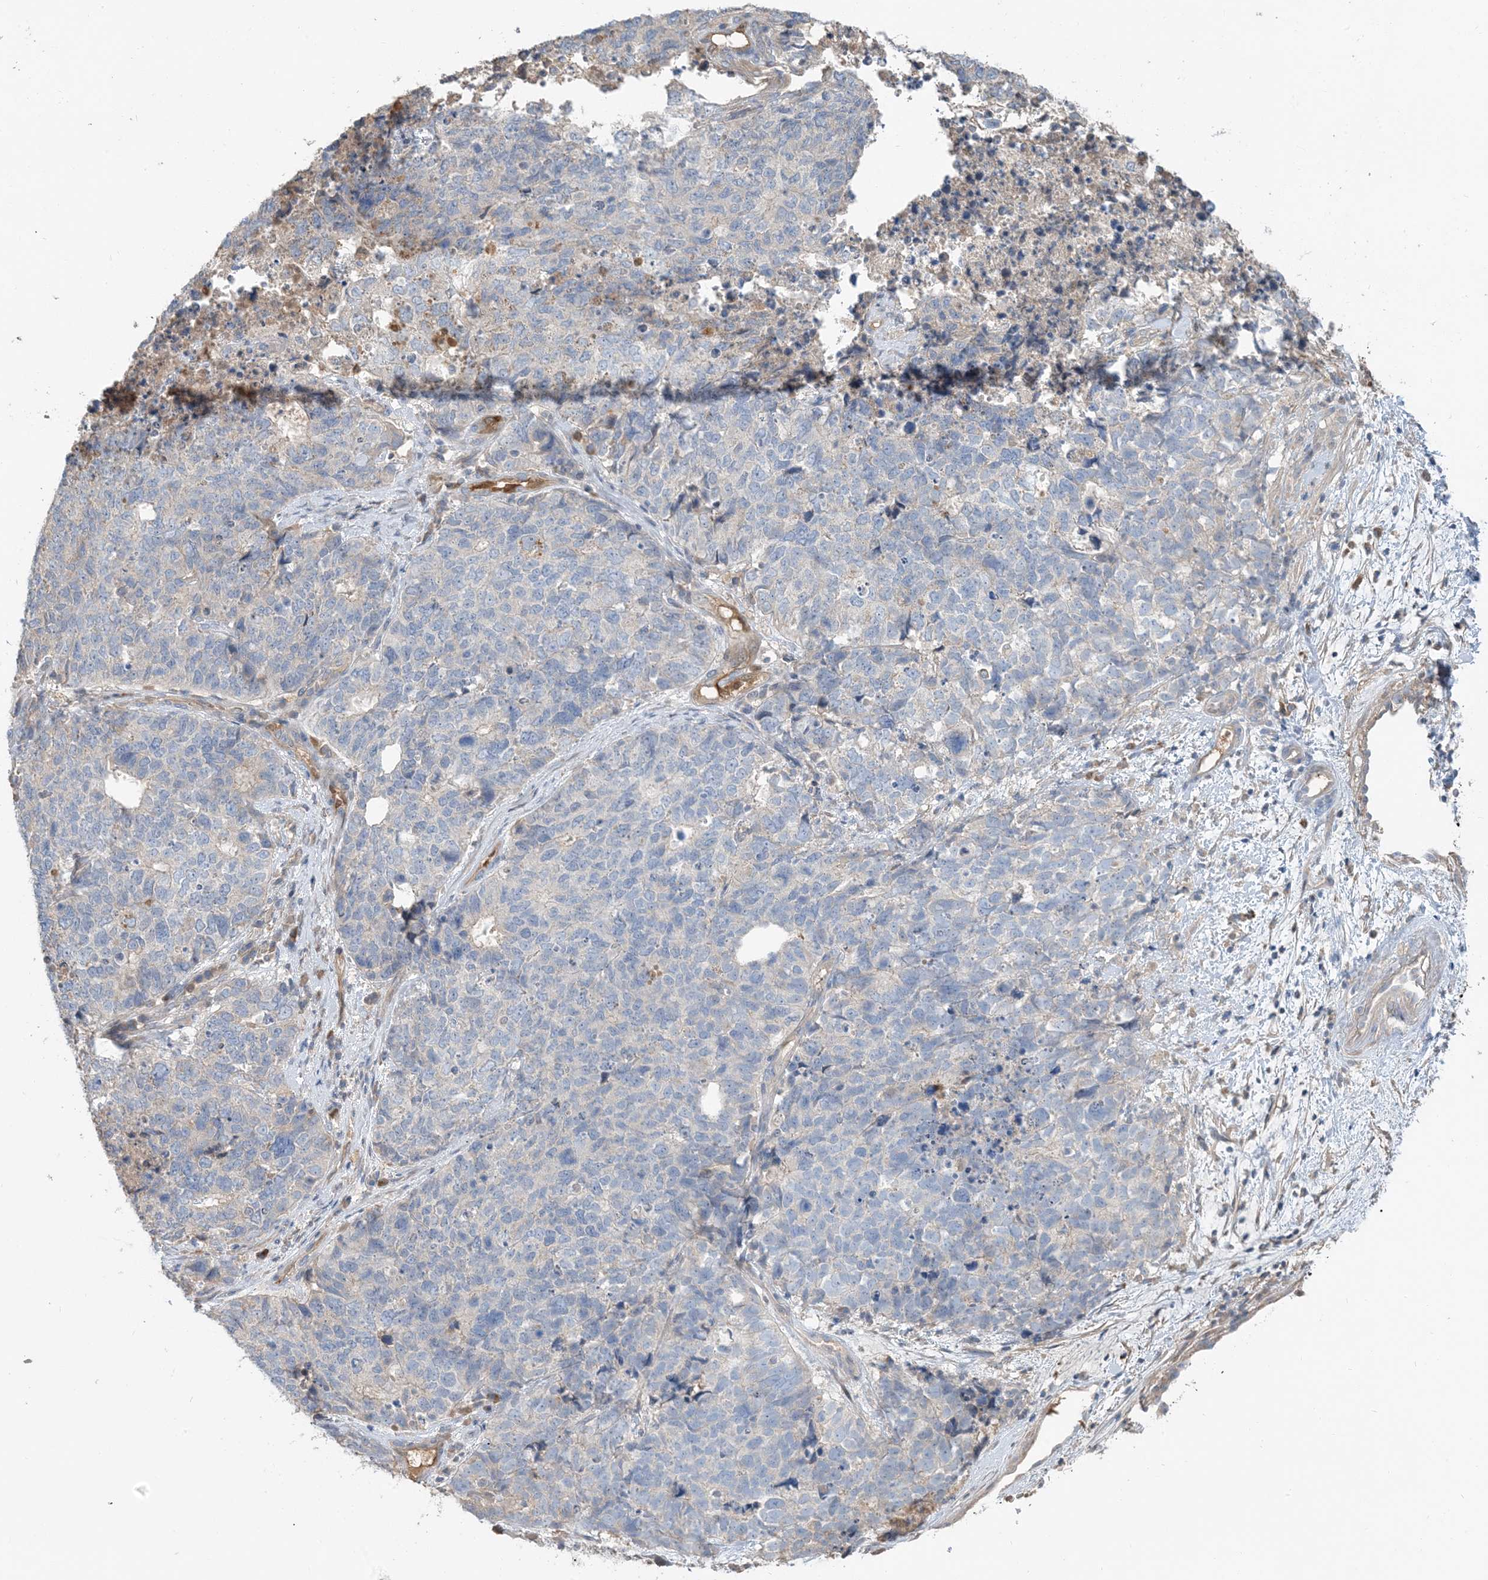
{"staining": {"intensity": "negative", "quantity": "none", "location": "none"}, "tissue": "cervical cancer", "cell_type": "Tumor cells", "image_type": "cancer", "snomed": [{"axis": "morphology", "description": "Squamous cell carcinoma, NOS"}, {"axis": "topography", "description": "Cervix"}], "caption": "IHC of human cervical squamous cell carcinoma reveals no expression in tumor cells.", "gene": "USP53", "patient": {"sex": "female", "age": 63}}